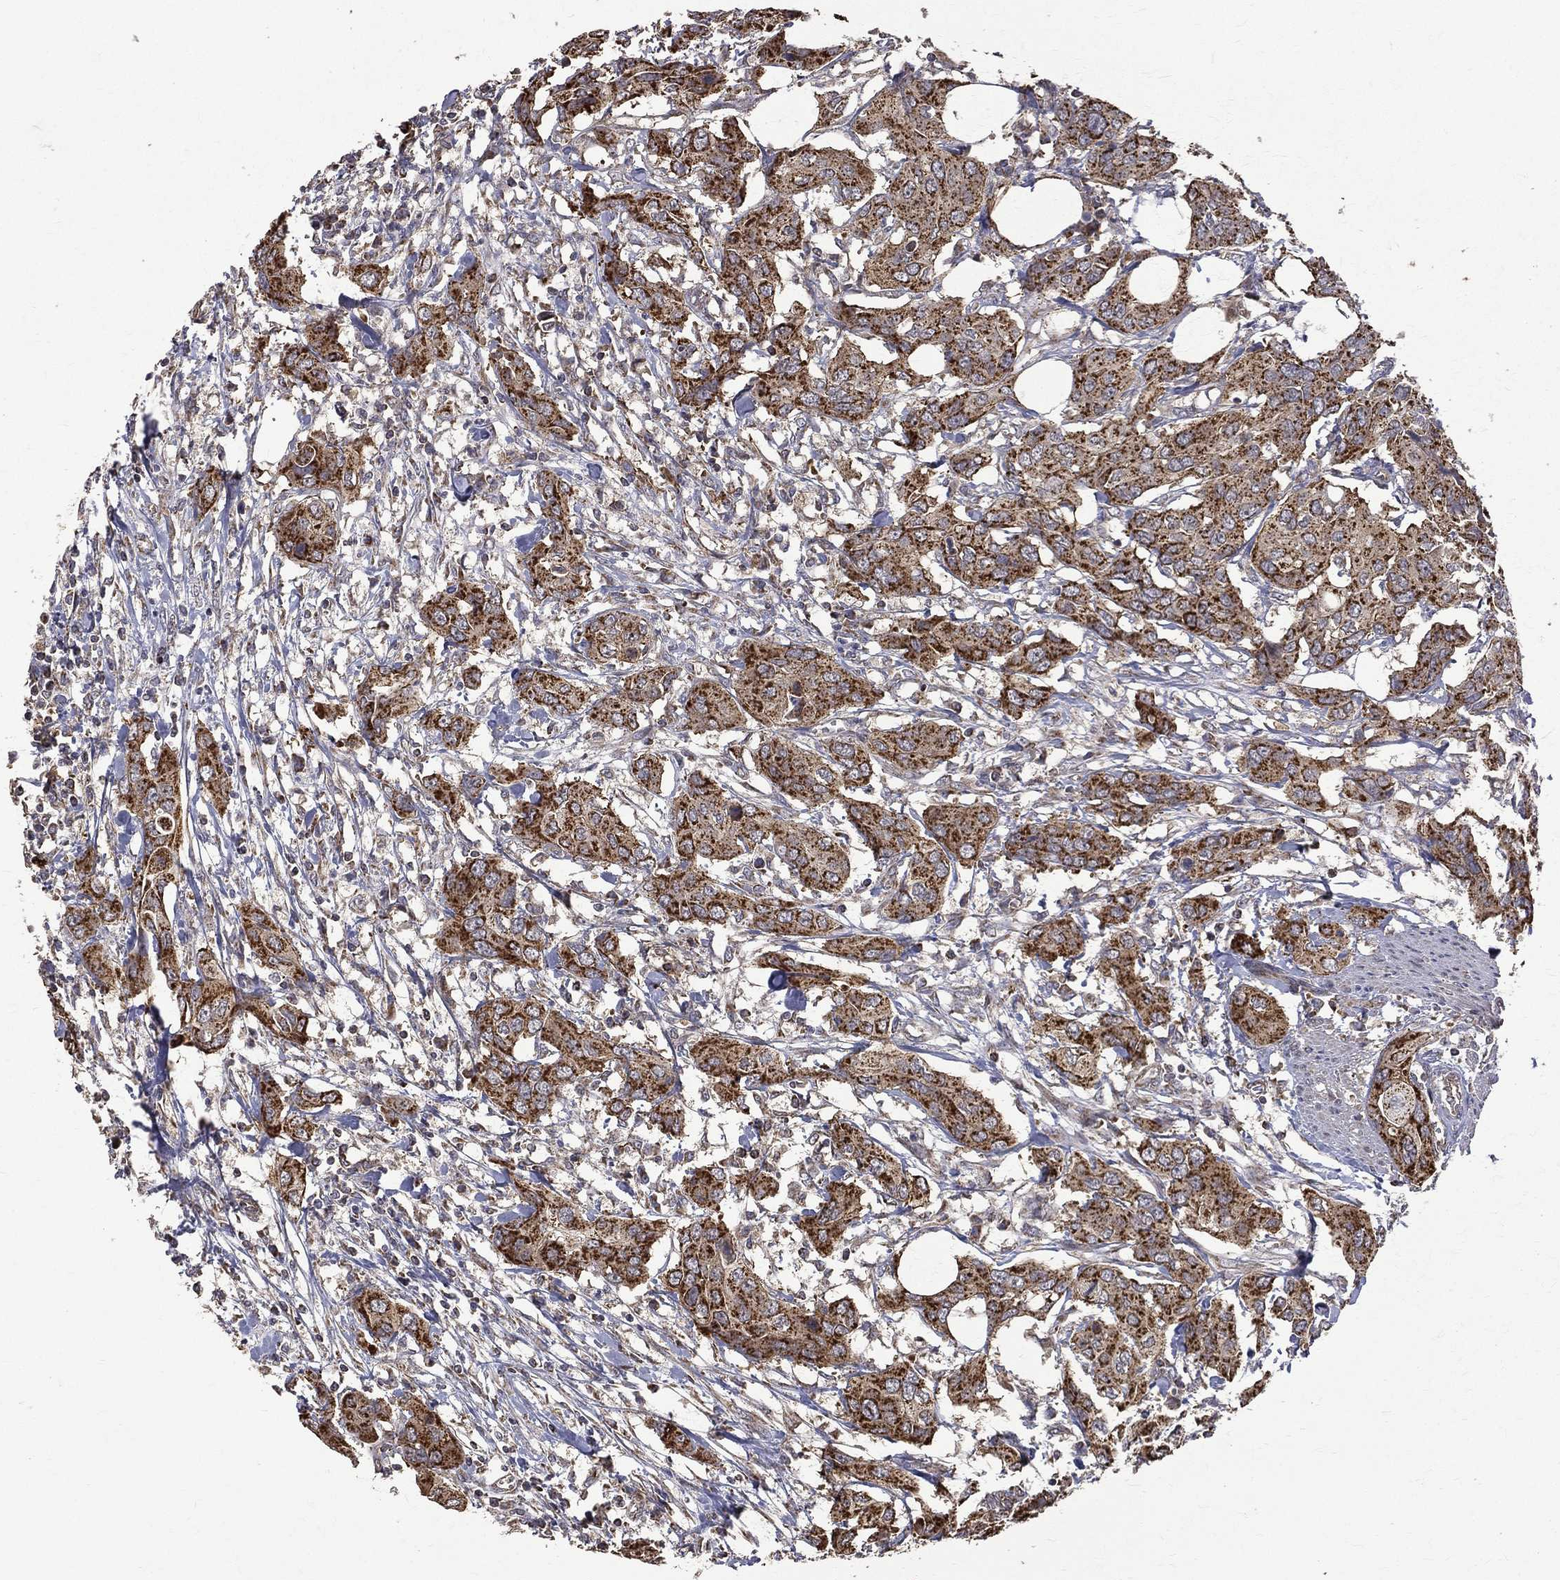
{"staining": {"intensity": "strong", "quantity": ">75%", "location": "cytoplasmic/membranous"}, "tissue": "urothelial cancer", "cell_type": "Tumor cells", "image_type": "cancer", "snomed": [{"axis": "morphology", "description": "Urothelial carcinoma, NOS"}, {"axis": "morphology", "description": "Urothelial carcinoma, High grade"}, {"axis": "topography", "description": "Urinary bladder"}], "caption": "Approximately >75% of tumor cells in human urothelial cancer display strong cytoplasmic/membranous protein positivity as visualized by brown immunohistochemical staining.", "gene": "RPGR", "patient": {"sex": "male", "age": 63}}